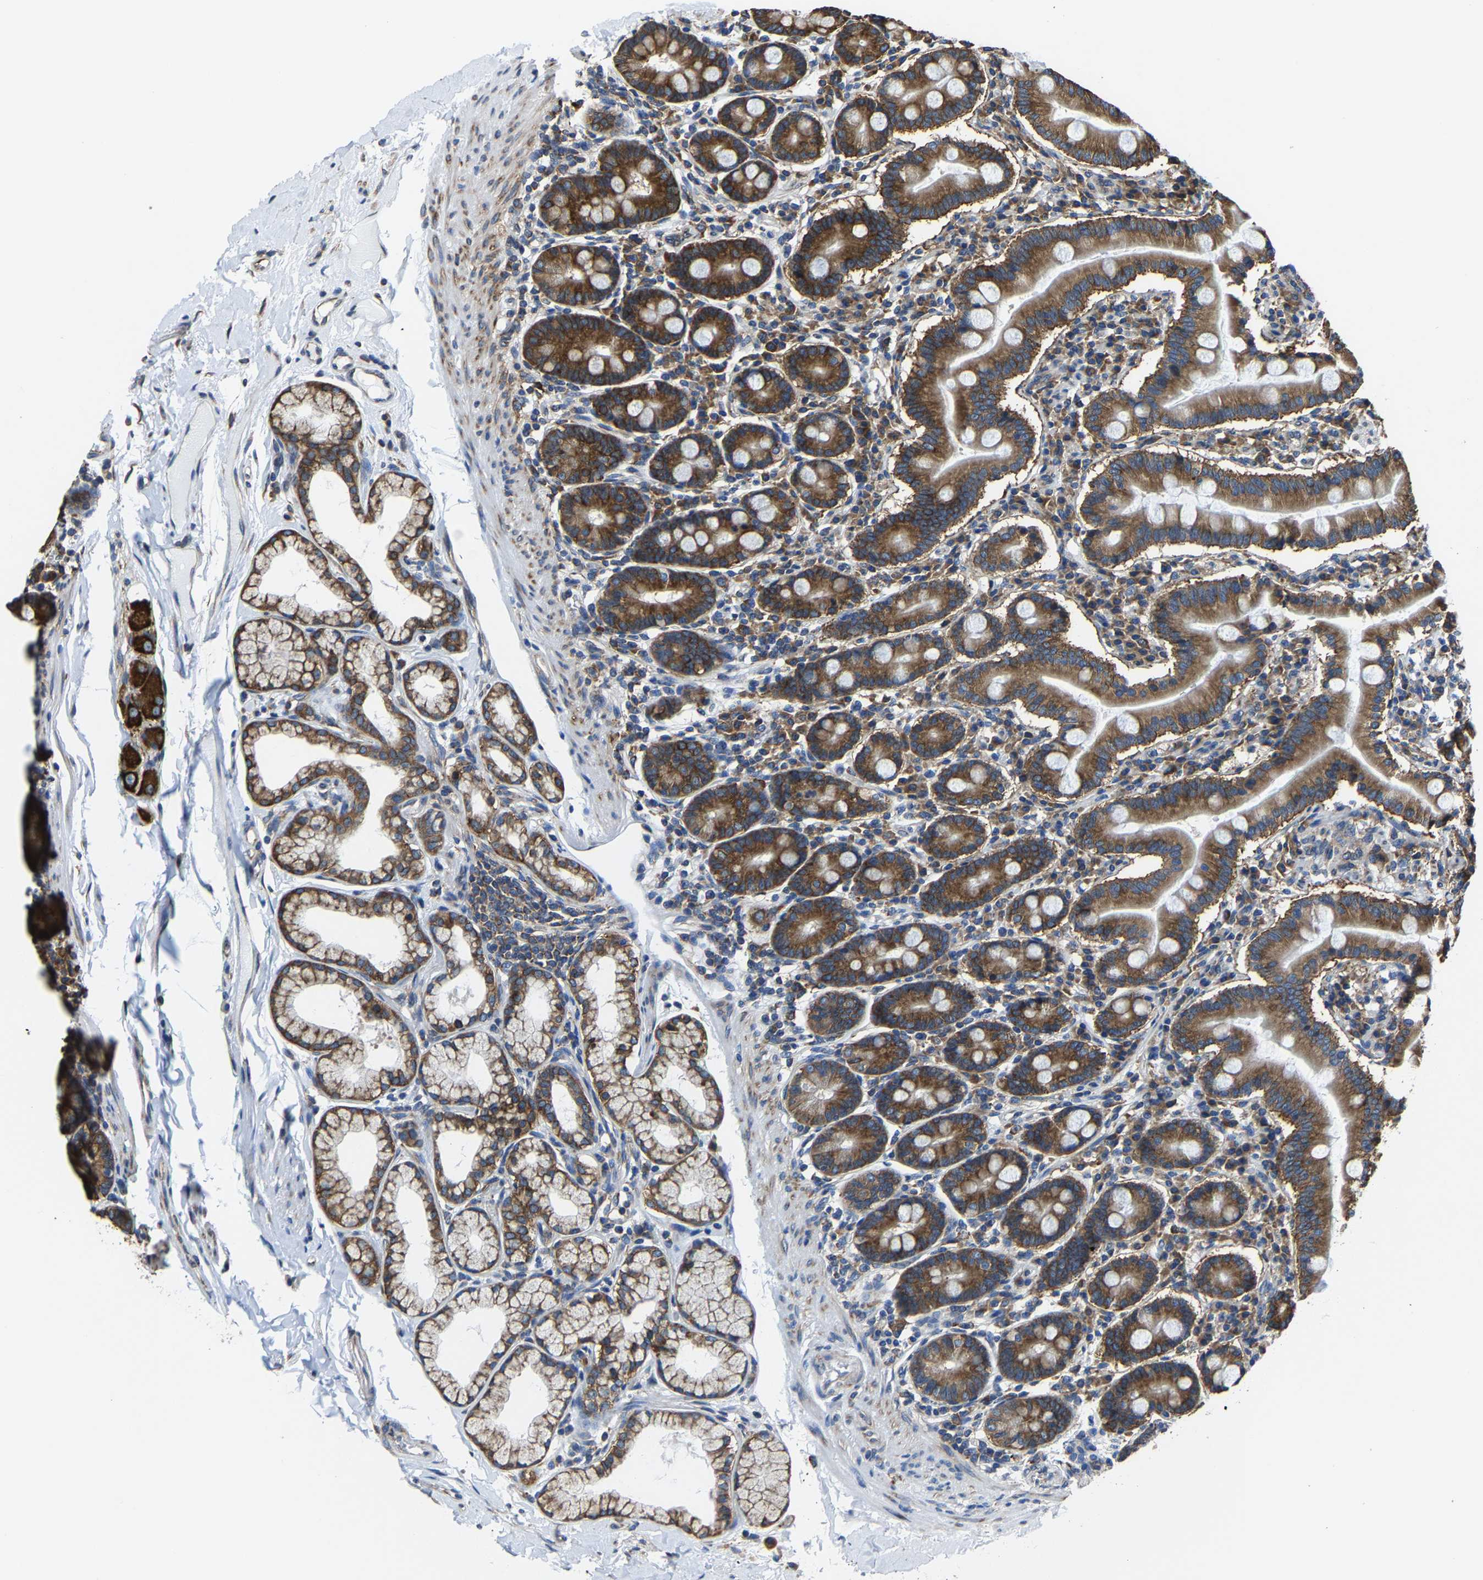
{"staining": {"intensity": "strong", "quantity": ">75%", "location": "cytoplasmic/membranous"}, "tissue": "duodenum", "cell_type": "Glandular cells", "image_type": "normal", "snomed": [{"axis": "morphology", "description": "Normal tissue, NOS"}, {"axis": "topography", "description": "Duodenum"}], "caption": "Duodenum stained with DAB (3,3'-diaminobenzidine) immunohistochemistry (IHC) reveals high levels of strong cytoplasmic/membranous expression in about >75% of glandular cells. (DAB IHC with brightfield microscopy, high magnification).", "gene": "G3BP2", "patient": {"sex": "male", "age": 50}}